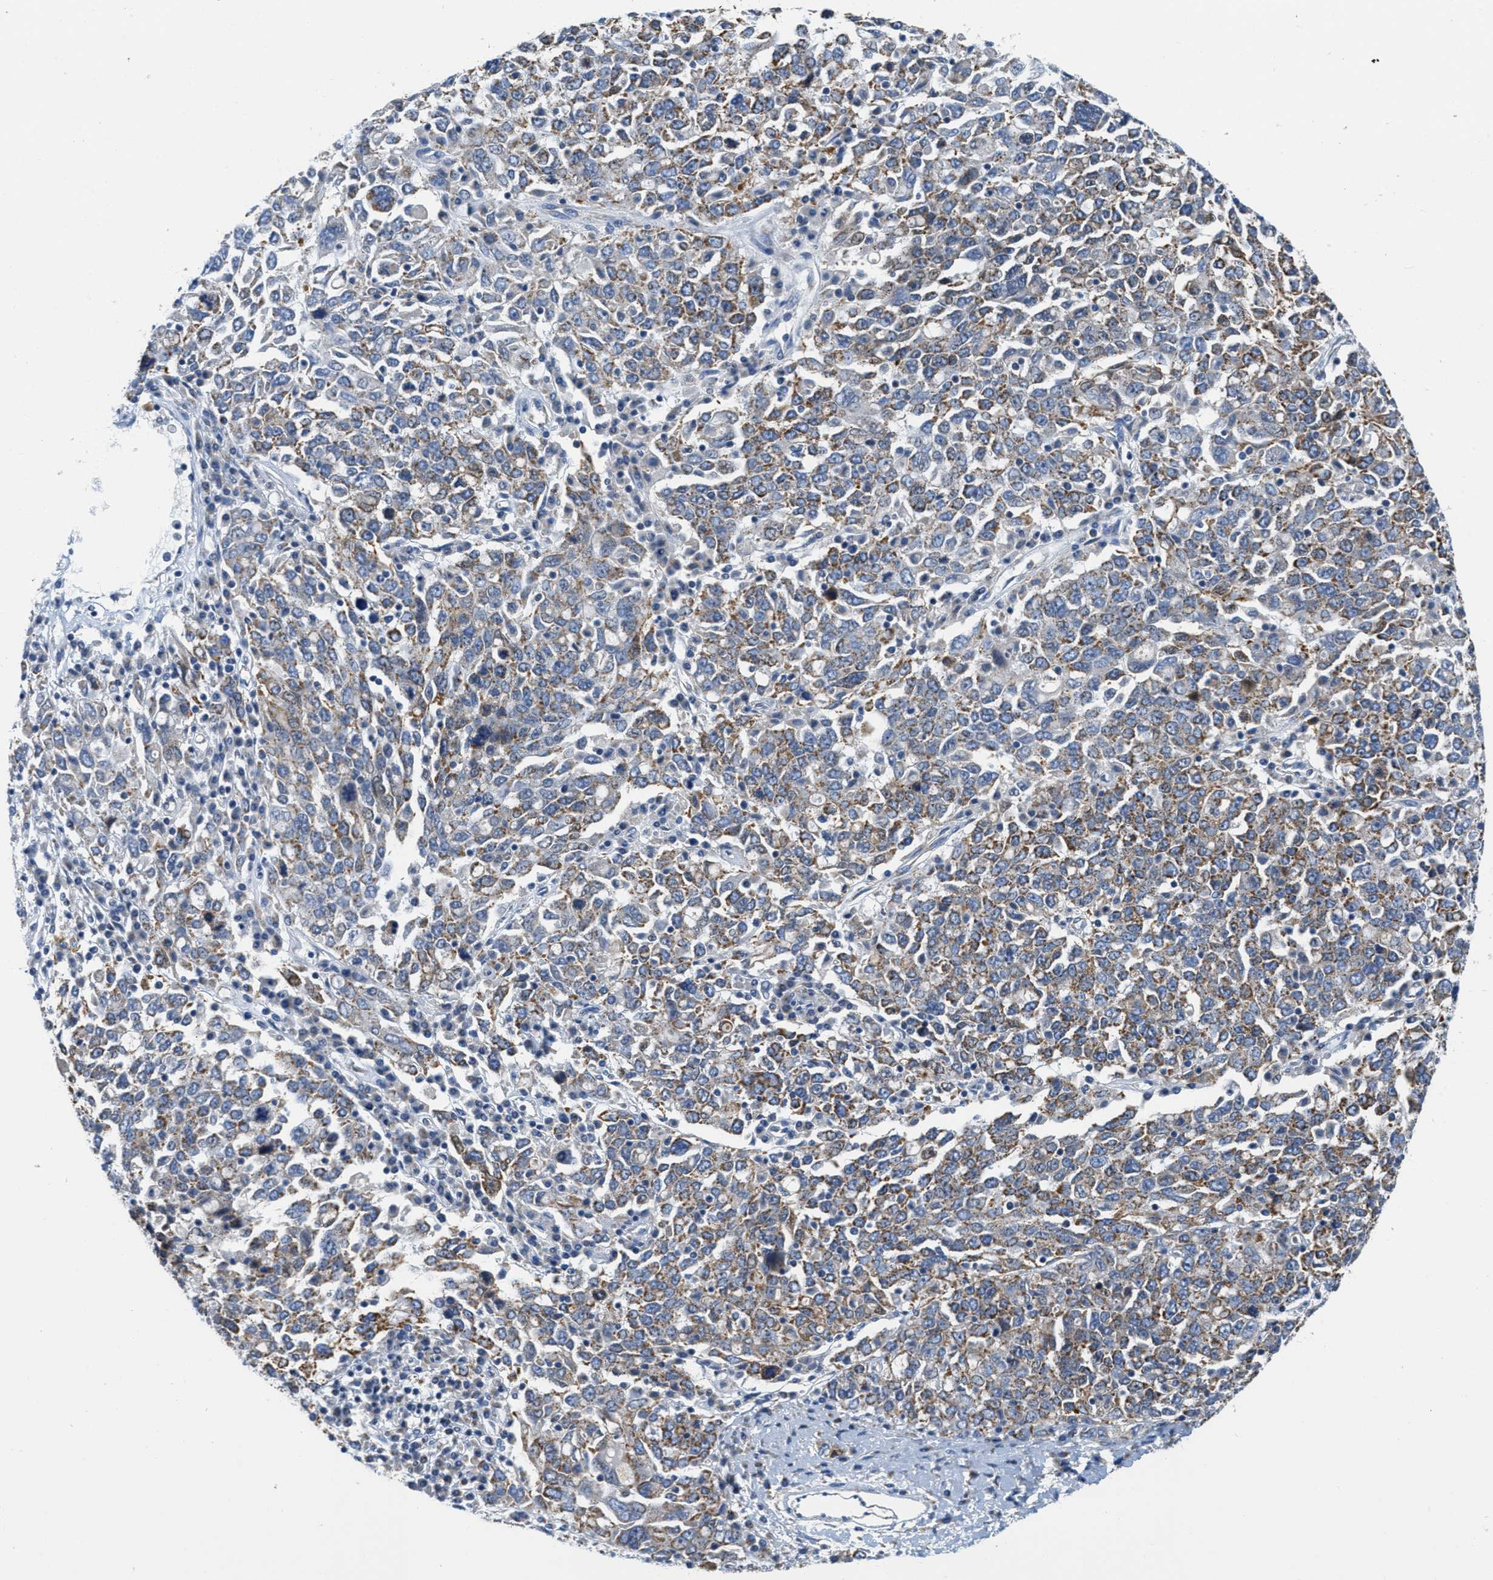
{"staining": {"intensity": "moderate", "quantity": "25%-75%", "location": "cytoplasmic/membranous"}, "tissue": "ovarian cancer", "cell_type": "Tumor cells", "image_type": "cancer", "snomed": [{"axis": "morphology", "description": "Carcinoma, endometroid"}, {"axis": "topography", "description": "Ovary"}], "caption": "This photomicrograph exhibits ovarian cancer stained with immunohistochemistry to label a protein in brown. The cytoplasmic/membranous of tumor cells show moderate positivity for the protein. Nuclei are counter-stained blue.", "gene": "KCNJ5", "patient": {"sex": "female", "age": 62}}